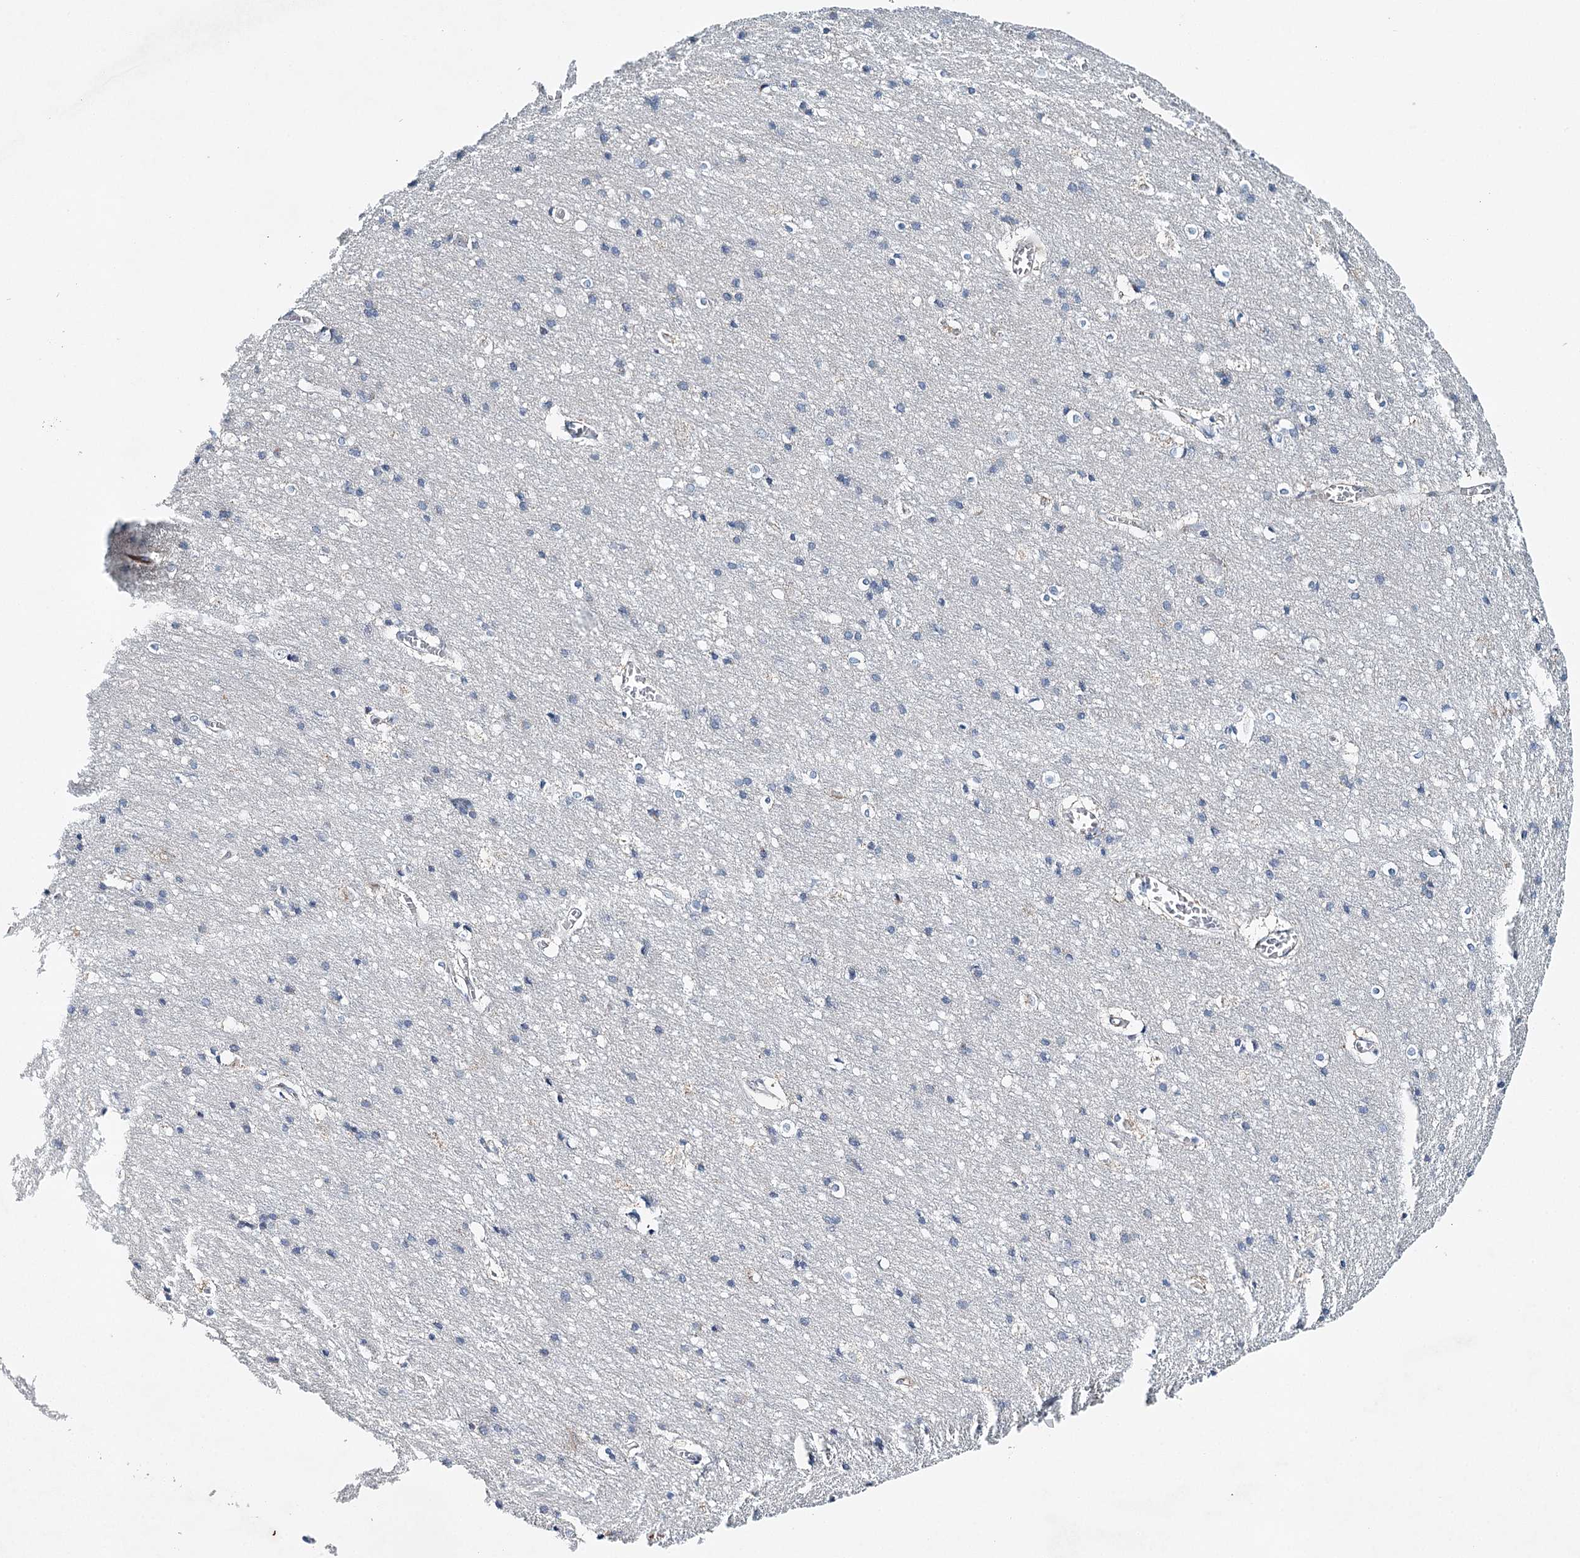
{"staining": {"intensity": "weak", "quantity": "25%-75%", "location": "cytoplasmic/membranous"}, "tissue": "cerebral cortex", "cell_type": "Endothelial cells", "image_type": "normal", "snomed": [{"axis": "morphology", "description": "Normal tissue, NOS"}, {"axis": "topography", "description": "Cerebral cortex"}], "caption": "Weak cytoplasmic/membranous positivity is appreciated in approximately 25%-75% of endothelial cells in normal cerebral cortex.", "gene": "RBM43", "patient": {"sex": "male", "age": 54}}